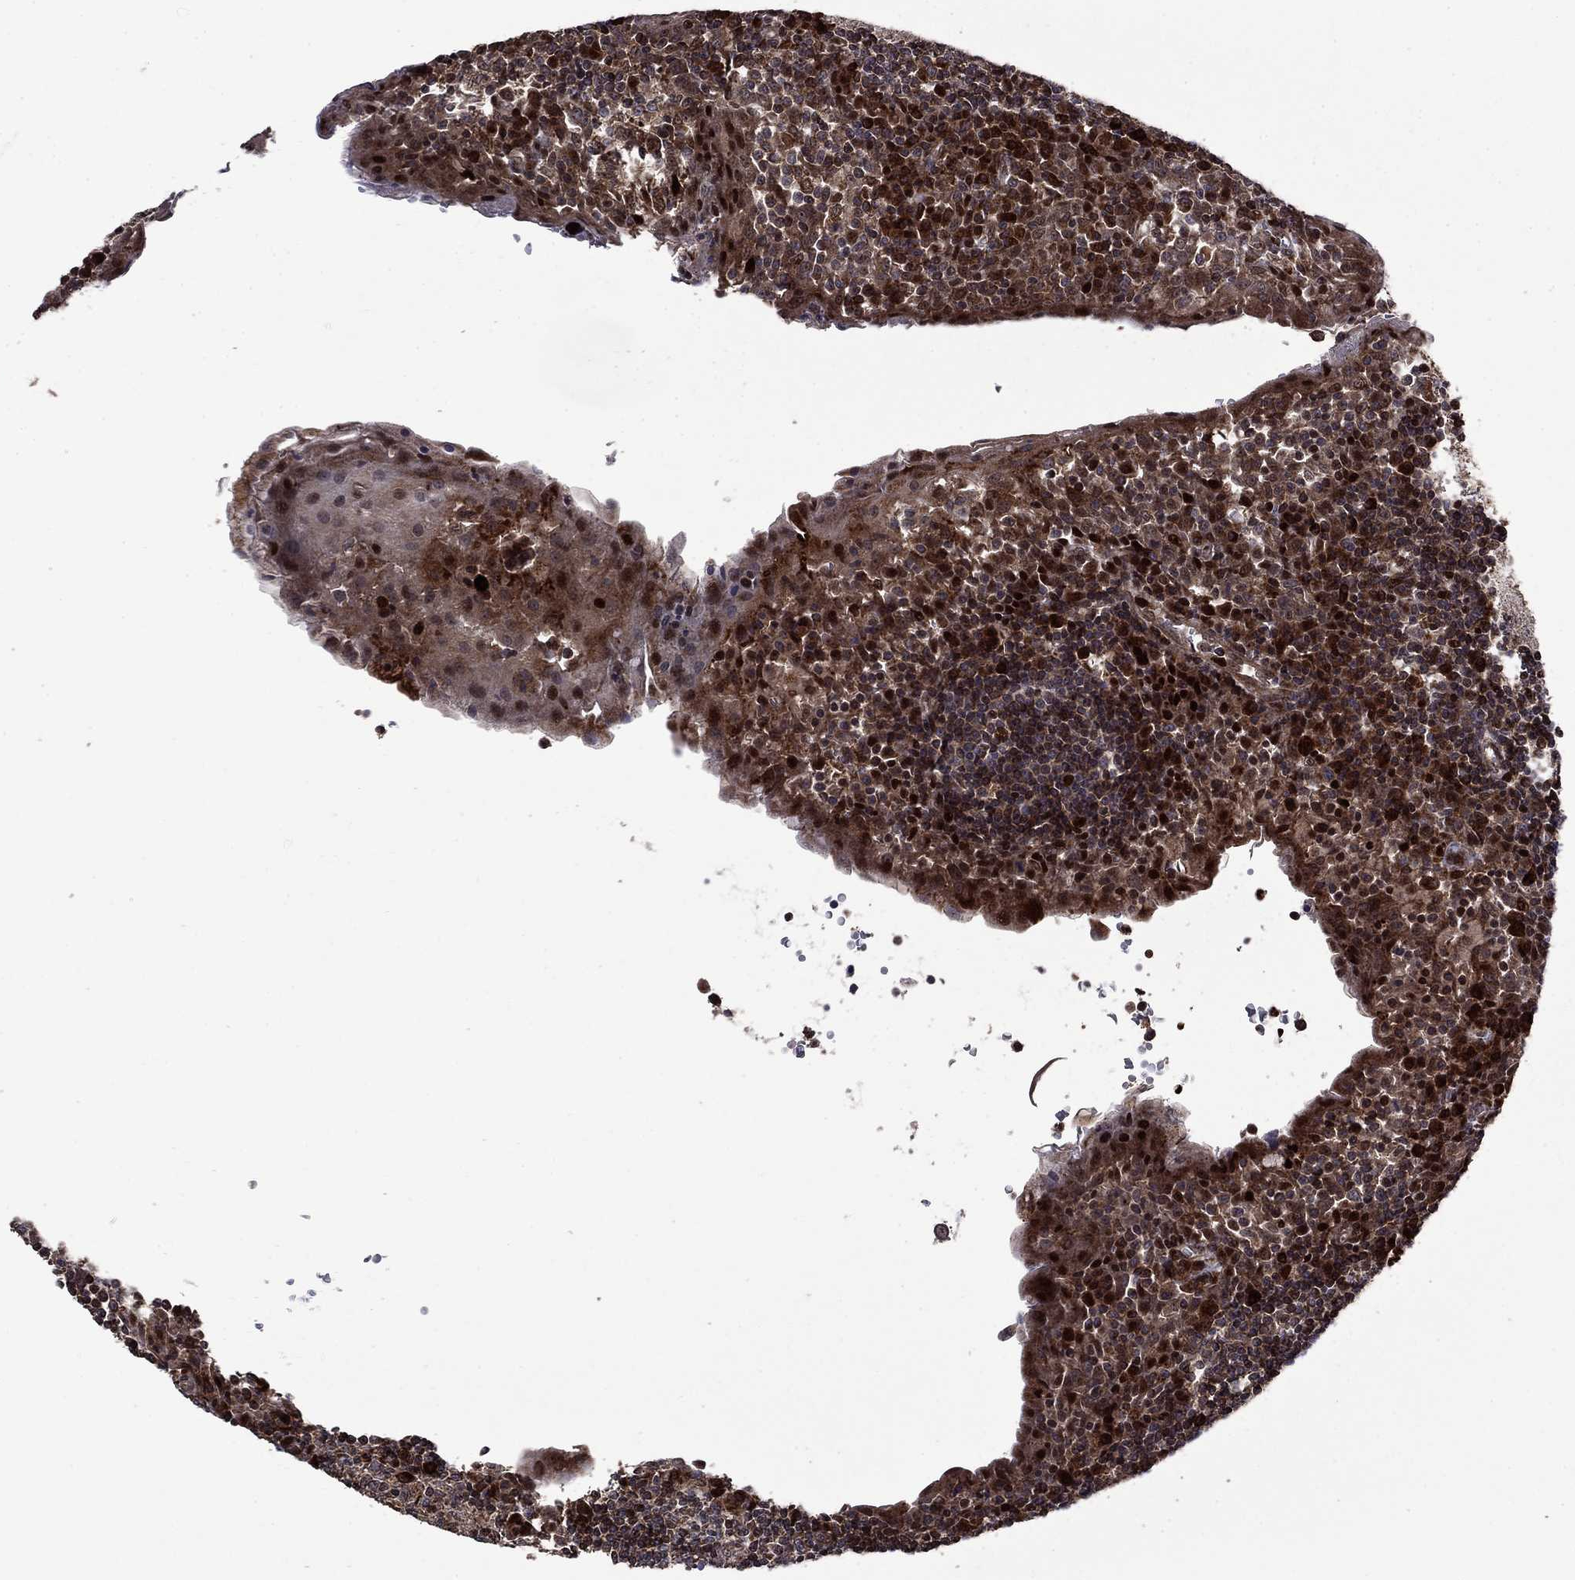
{"staining": {"intensity": "strong", "quantity": "<25%", "location": "cytoplasmic/membranous"}, "tissue": "tonsil", "cell_type": "Germinal center cells", "image_type": "normal", "snomed": [{"axis": "morphology", "description": "Normal tissue, NOS"}, {"axis": "topography", "description": "Tonsil"}], "caption": "Tonsil stained with immunohistochemistry (IHC) reveals strong cytoplasmic/membranous positivity in approximately <25% of germinal center cells.", "gene": "AGTPBP1", "patient": {"sex": "female", "age": 13}}